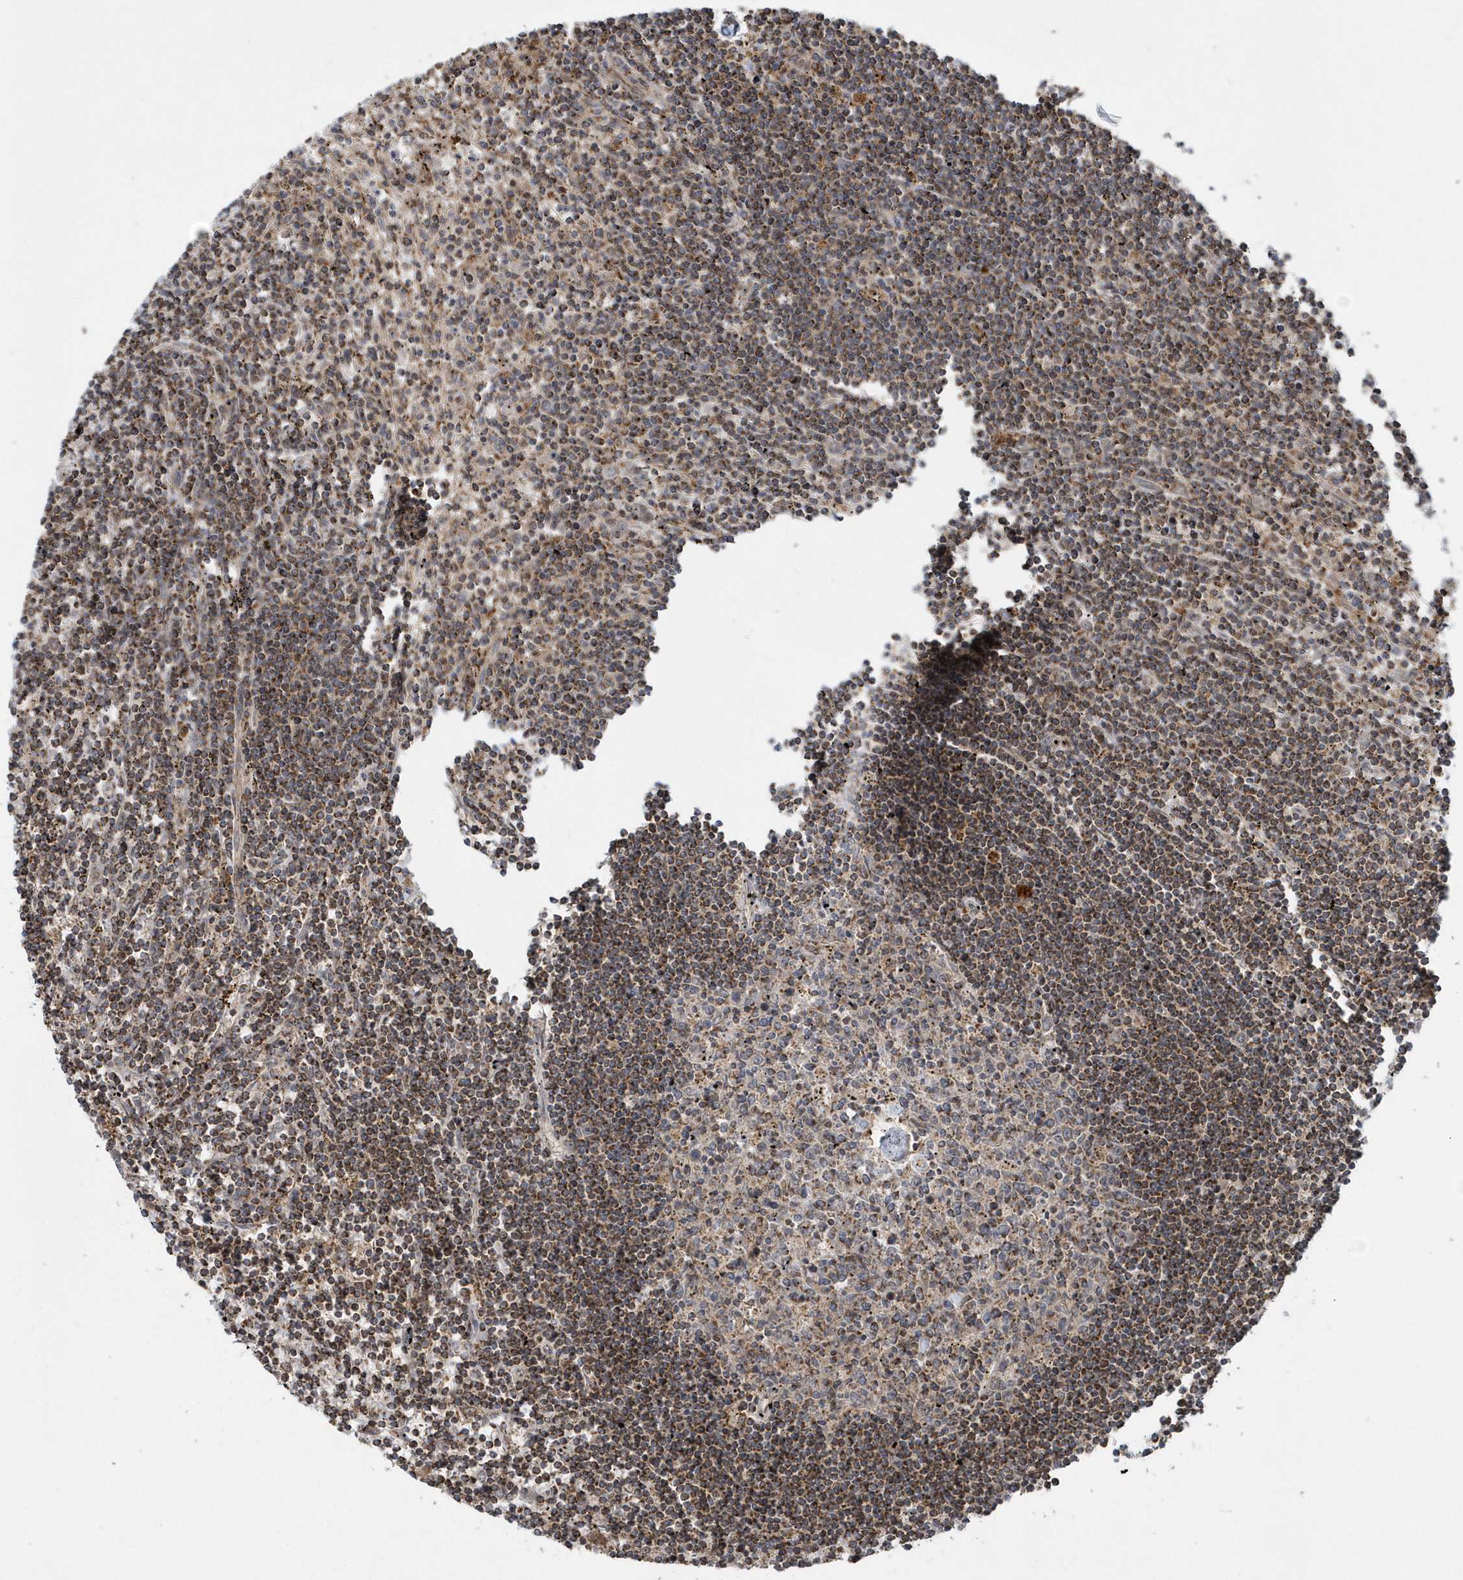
{"staining": {"intensity": "moderate", "quantity": ">75%", "location": "cytoplasmic/membranous"}, "tissue": "lymphoma", "cell_type": "Tumor cells", "image_type": "cancer", "snomed": [{"axis": "morphology", "description": "Malignant lymphoma, non-Hodgkin's type, Low grade"}, {"axis": "topography", "description": "Spleen"}], "caption": "Protein analysis of low-grade malignant lymphoma, non-Hodgkin's type tissue shows moderate cytoplasmic/membranous expression in approximately >75% of tumor cells.", "gene": "PPP1R7", "patient": {"sex": "male", "age": 76}}